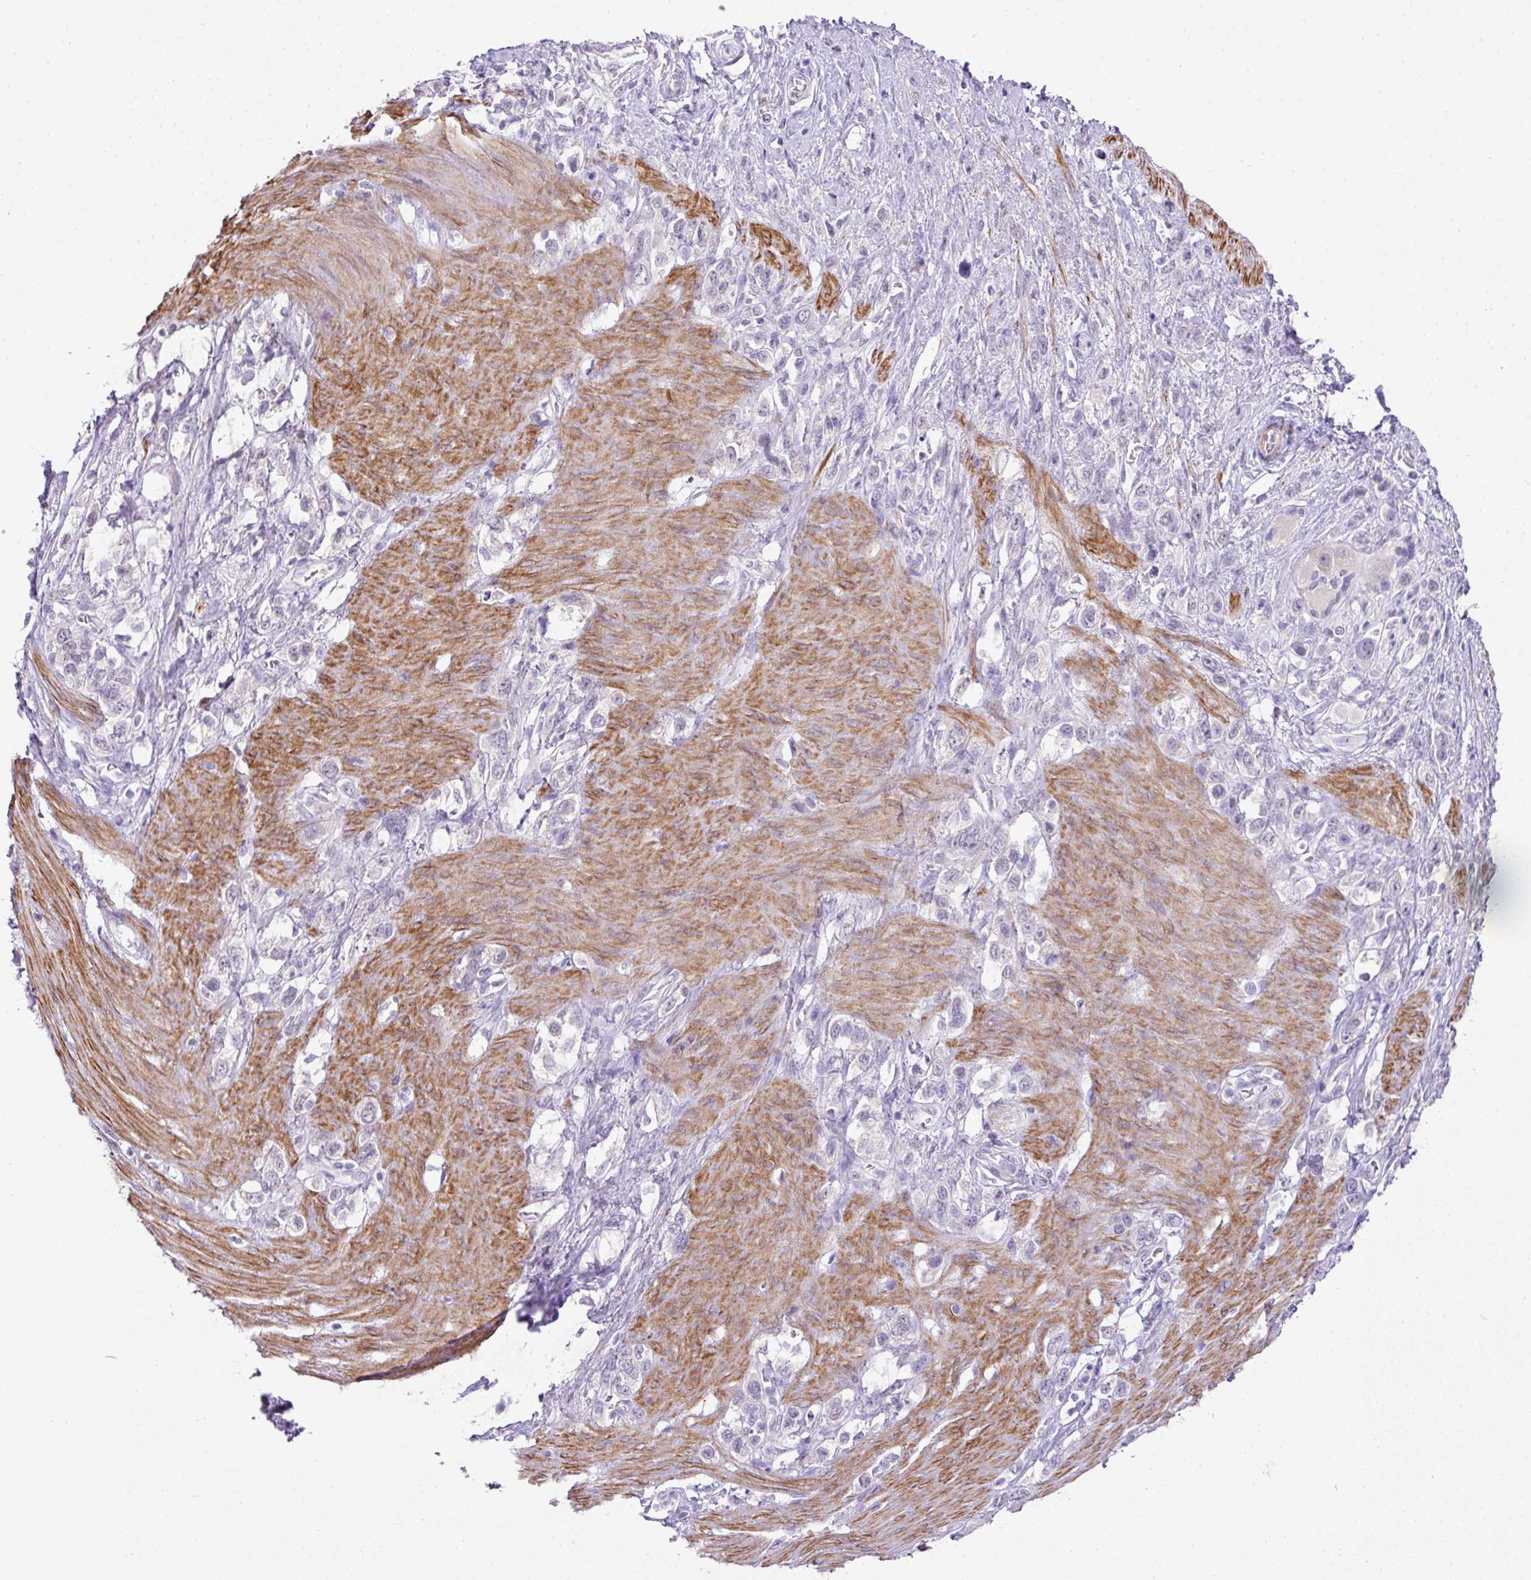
{"staining": {"intensity": "negative", "quantity": "none", "location": "none"}, "tissue": "stomach cancer", "cell_type": "Tumor cells", "image_type": "cancer", "snomed": [{"axis": "morphology", "description": "Adenocarcinoma, NOS"}, {"axis": "topography", "description": "Stomach"}], "caption": "Immunohistochemistry photomicrograph of human stomach cancer stained for a protein (brown), which demonstrates no staining in tumor cells. (Immunohistochemistry (ihc), brightfield microscopy, high magnification).", "gene": "DIP2A", "patient": {"sex": "female", "age": 65}}